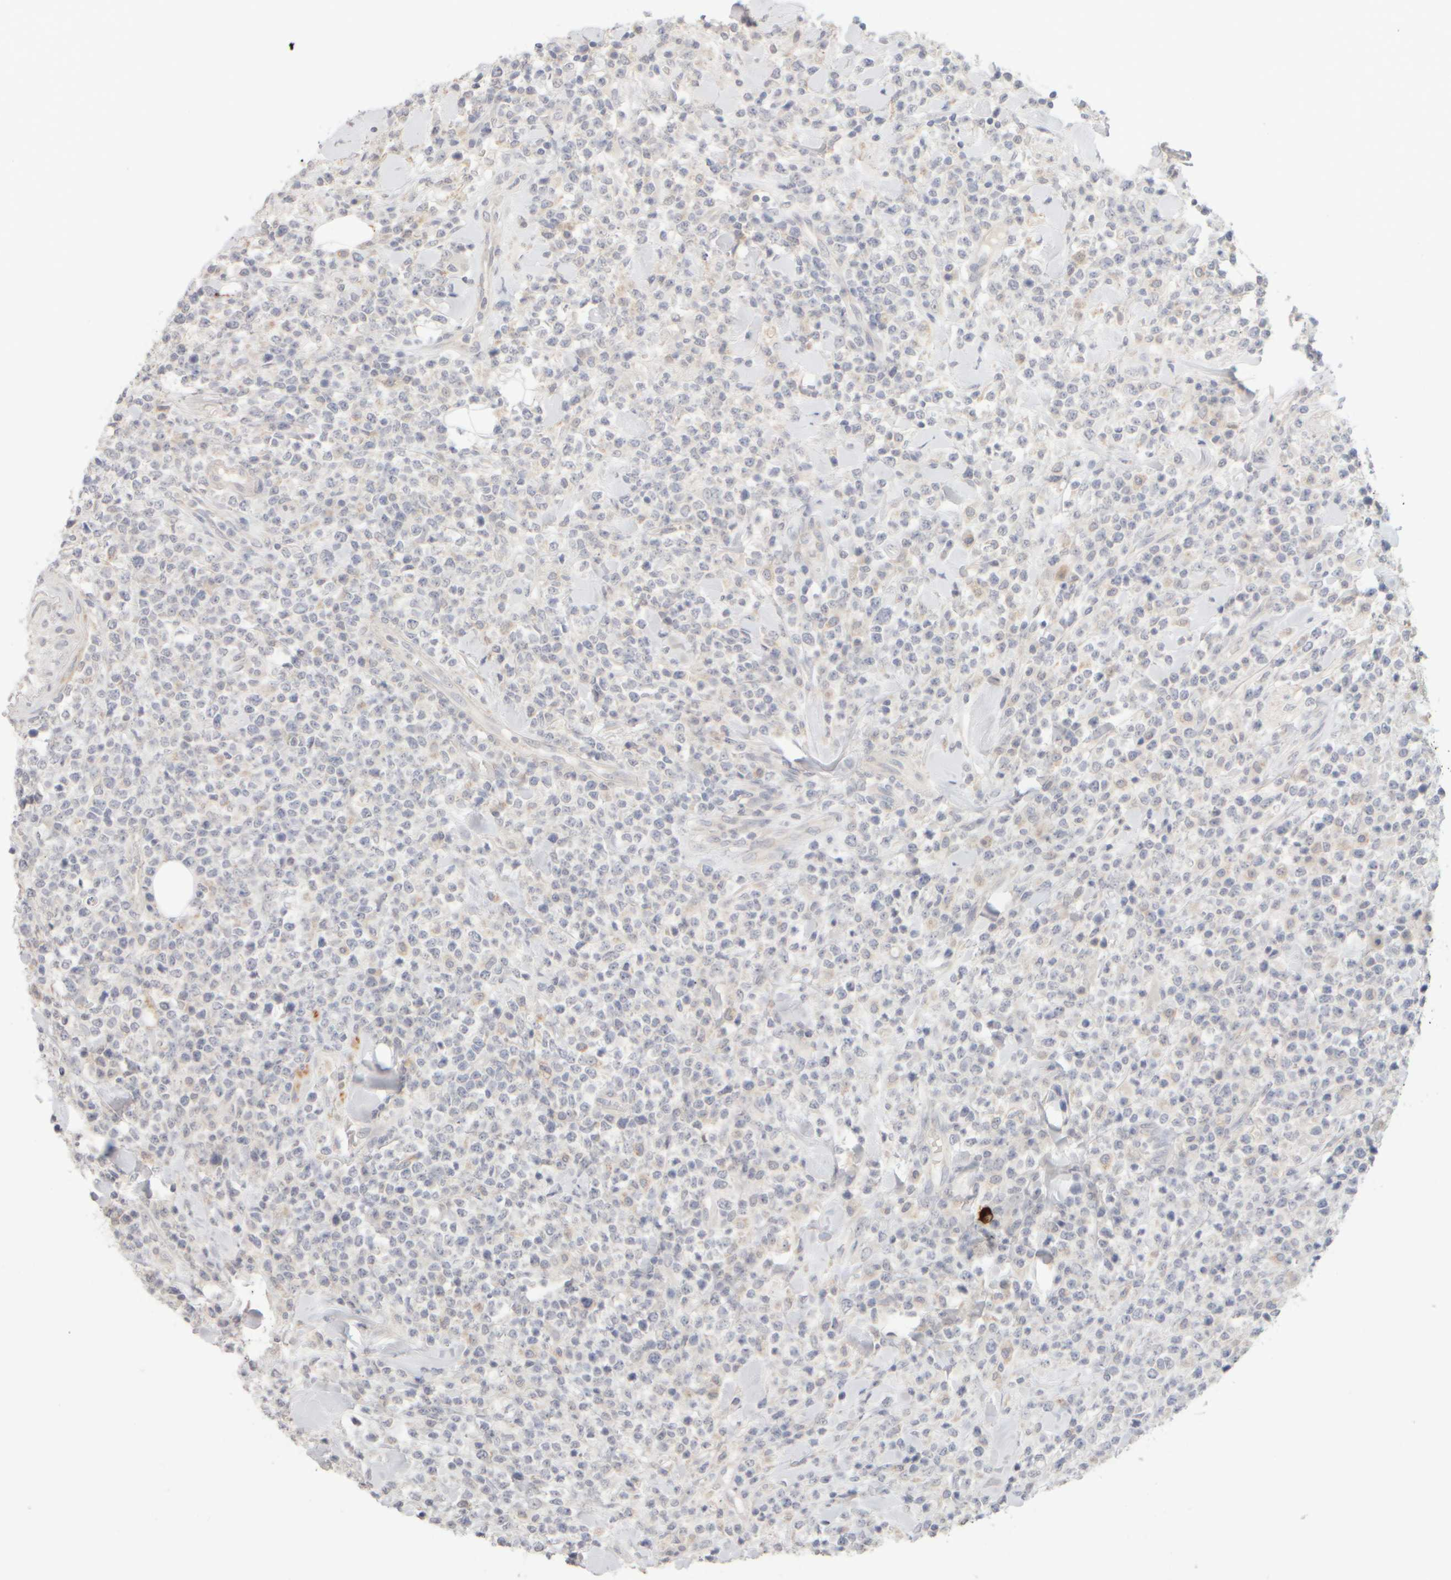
{"staining": {"intensity": "negative", "quantity": "none", "location": "none"}, "tissue": "lymphoma", "cell_type": "Tumor cells", "image_type": "cancer", "snomed": [{"axis": "morphology", "description": "Malignant lymphoma, non-Hodgkin's type, High grade"}, {"axis": "topography", "description": "Colon"}], "caption": "Immunohistochemistry (IHC) image of human lymphoma stained for a protein (brown), which displays no staining in tumor cells.", "gene": "ZNF112", "patient": {"sex": "female", "age": 53}}